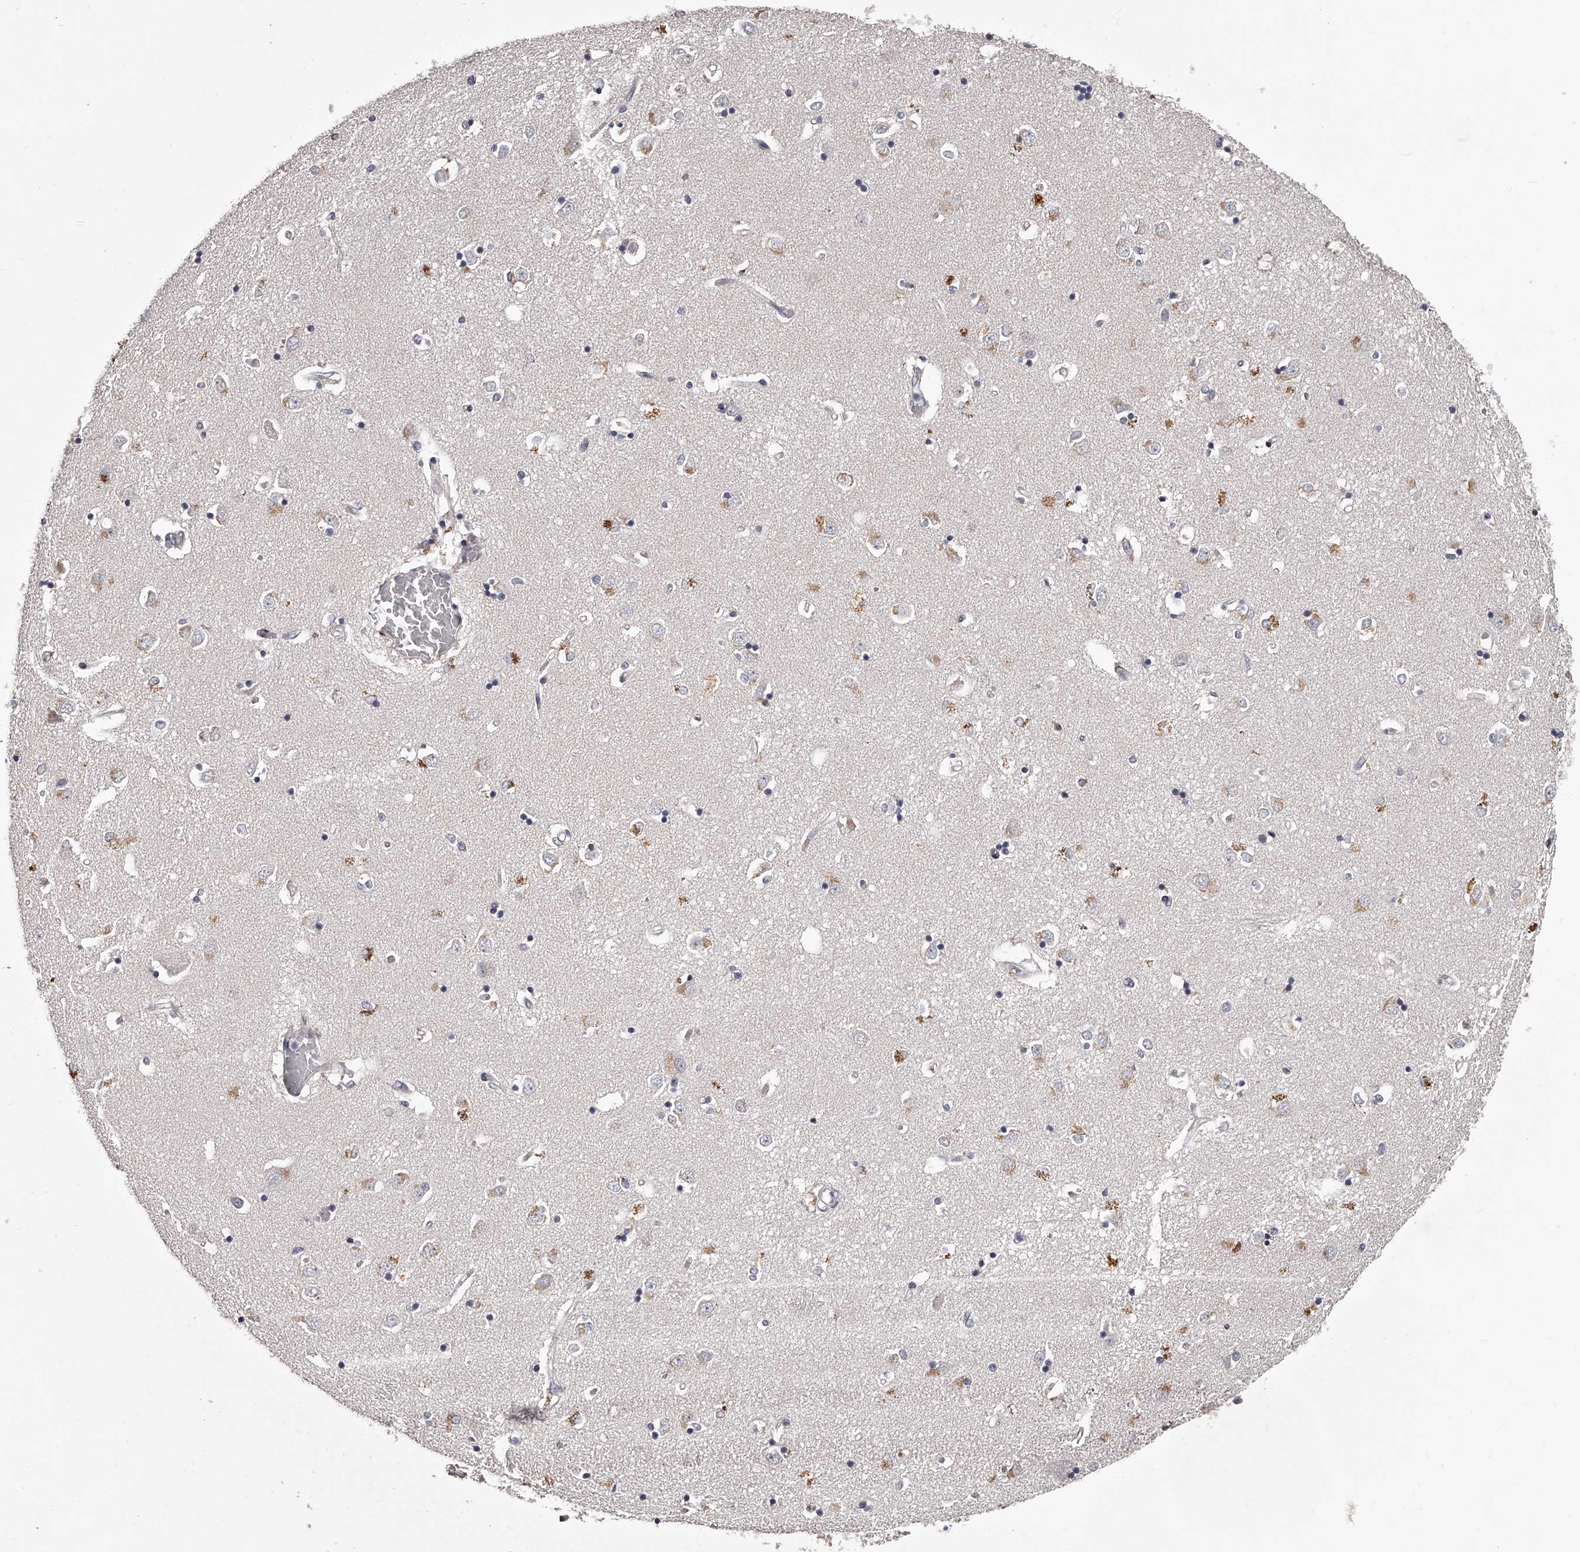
{"staining": {"intensity": "negative", "quantity": "none", "location": "none"}, "tissue": "caudate", "cell_type": "Glial cells", "image_type": "normal", "snomed": [{"axis": "morphology", "description": "Normal tissue, NOS"}, {"axis": "topography", "description": "Lateral ventricle wall"}], "caption": "Immunohistochemistry of benign caudate shows no positivity in glial cells.", "gene": "NT5DC1", "patient": {"sex": "male", "age": 45}}